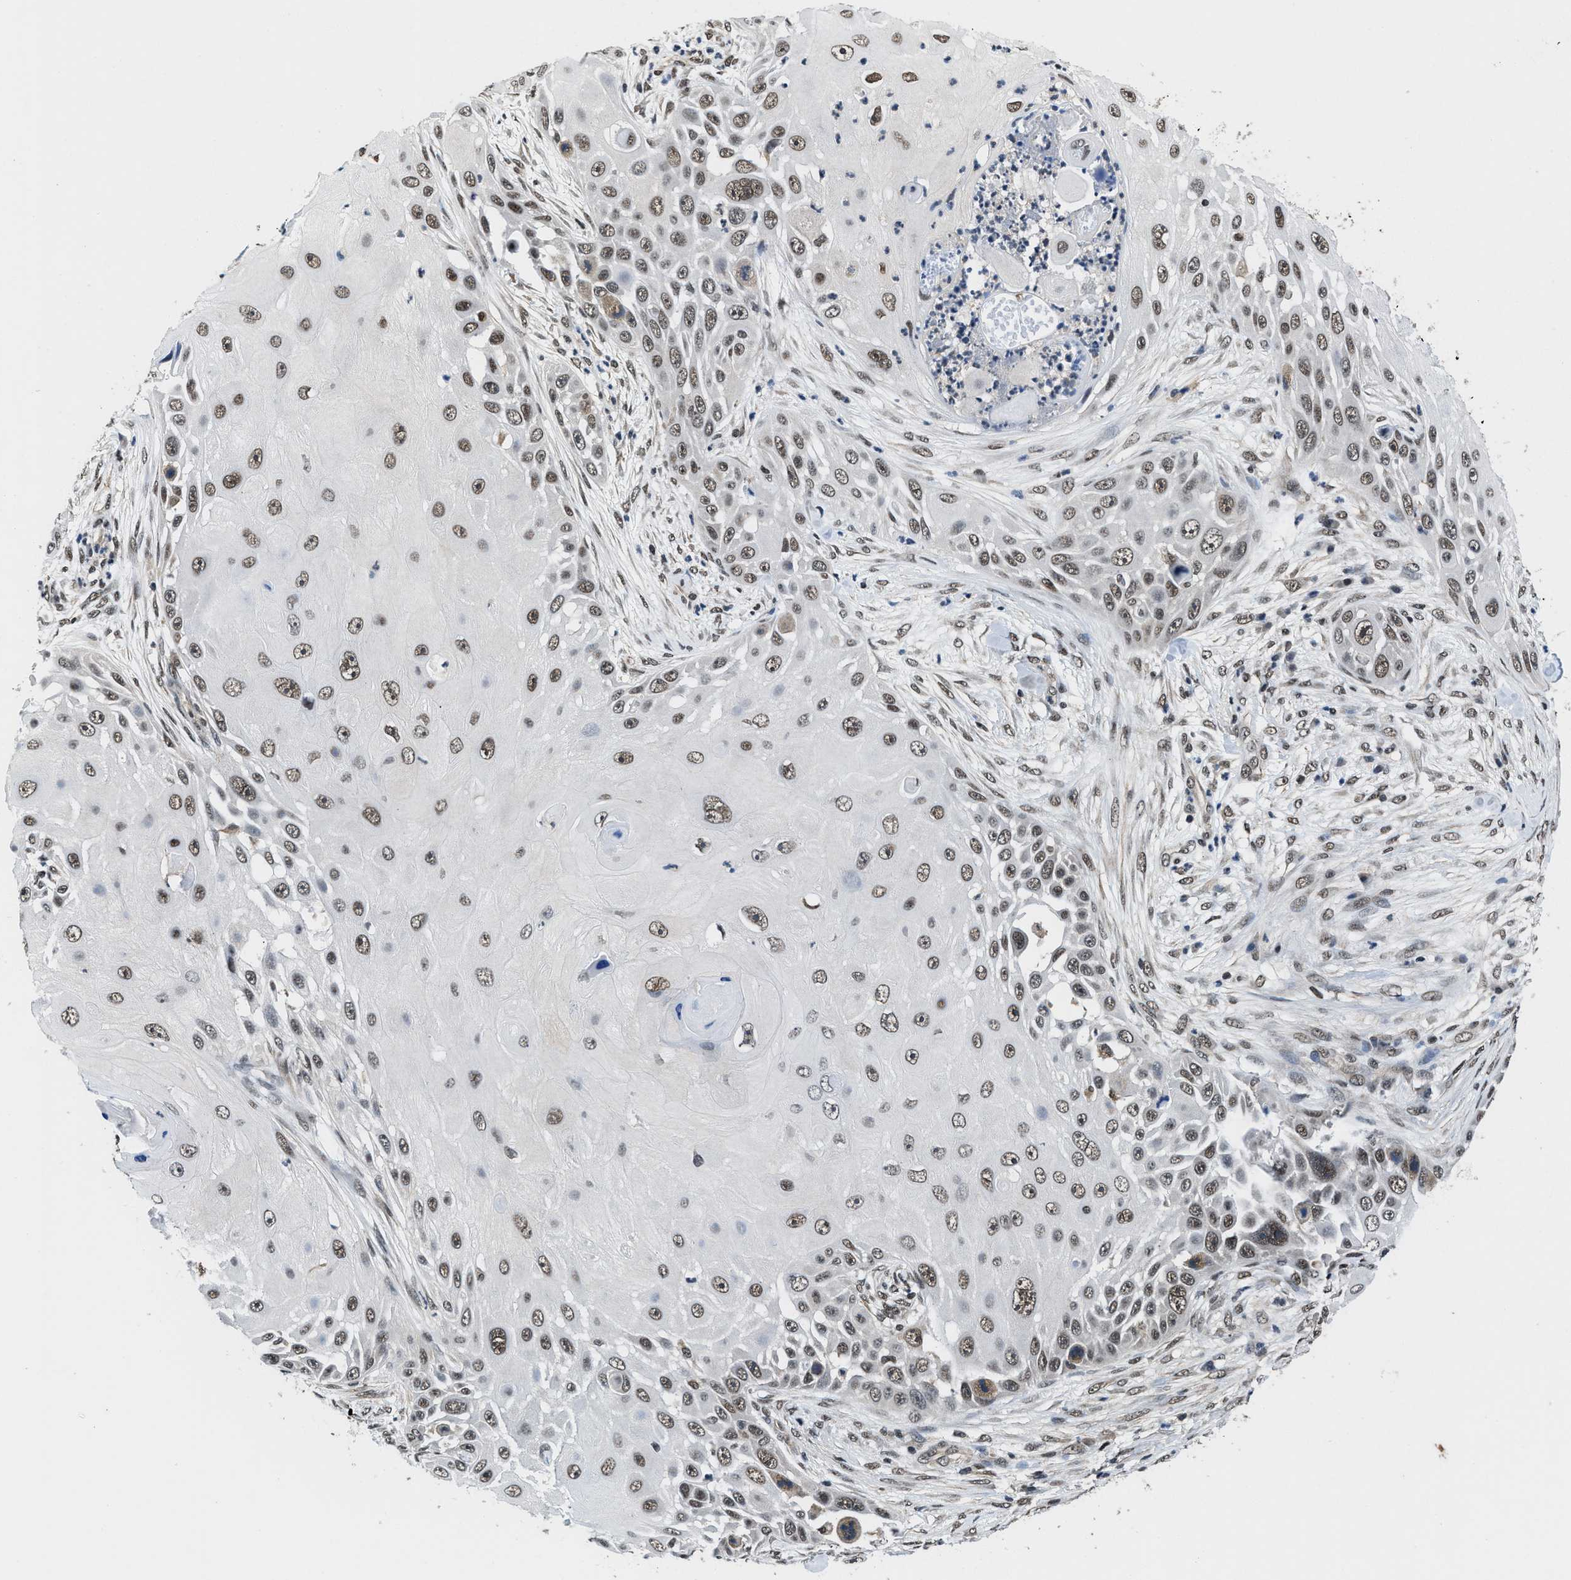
{"staining": {"intensity": "moderate", "quantity": ">75%", "location": "nuclear"}, "tissue": "skin cancer", "cell_type": "Tumor cells", "image_type": "cancer", "snomed": [{"axis": "morphology", "description": "Squamous cell carcinoma, NOS"}, {"axis": "topography", "description": "Skin"}], "caption": "Tumor cells show medium levels of moderate nuclear staining in approximately >75% of cells in human skin cancer (squamous cell carcinoma). (Brightfield microscopy of DAB IHC at high magnification).", "gene": "SAFB", "patient": {"sex": "female", "age": 44}}